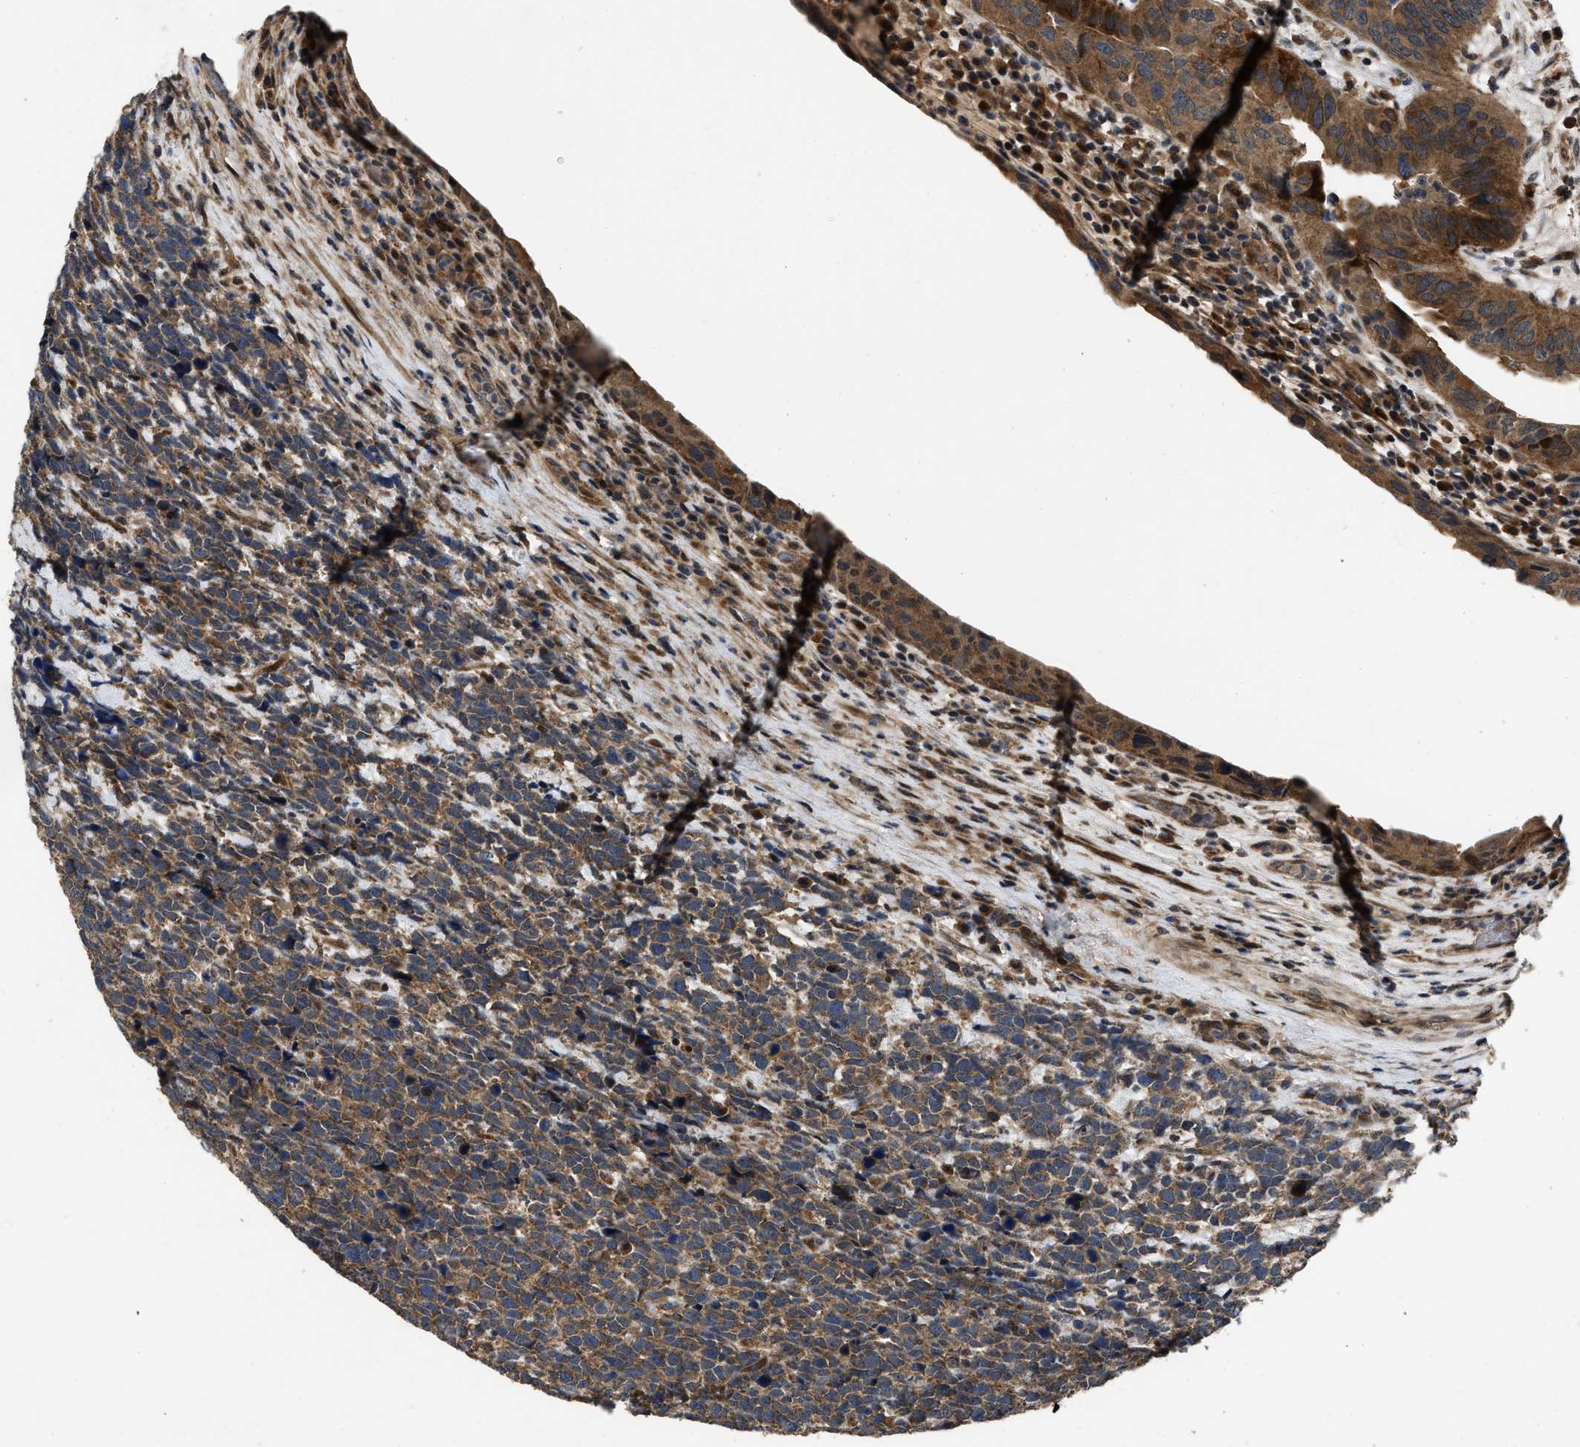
{"staining": {"intensity": "strong", "quantity": ">75%", "location": "cytoplasmic/membranous"}, "tissue": "urothelial cancer", "cell_type": "Tumor cells", "image_type": "cancer", "snomed": [{"axis": "morphology", "description": "Urothelial carcinoma, High grade"}, {"axis": "topography", "description": "Urinary bladder"}], "caption": "Brown immunohistochemical staining in high-grade urothelial carcinoma exhibits strong cytoplasmic/membranous positivity in approximately >75% of tumor cells.", "gene": "PPWD1", "patient": {"sex": "female", "age": 82}}